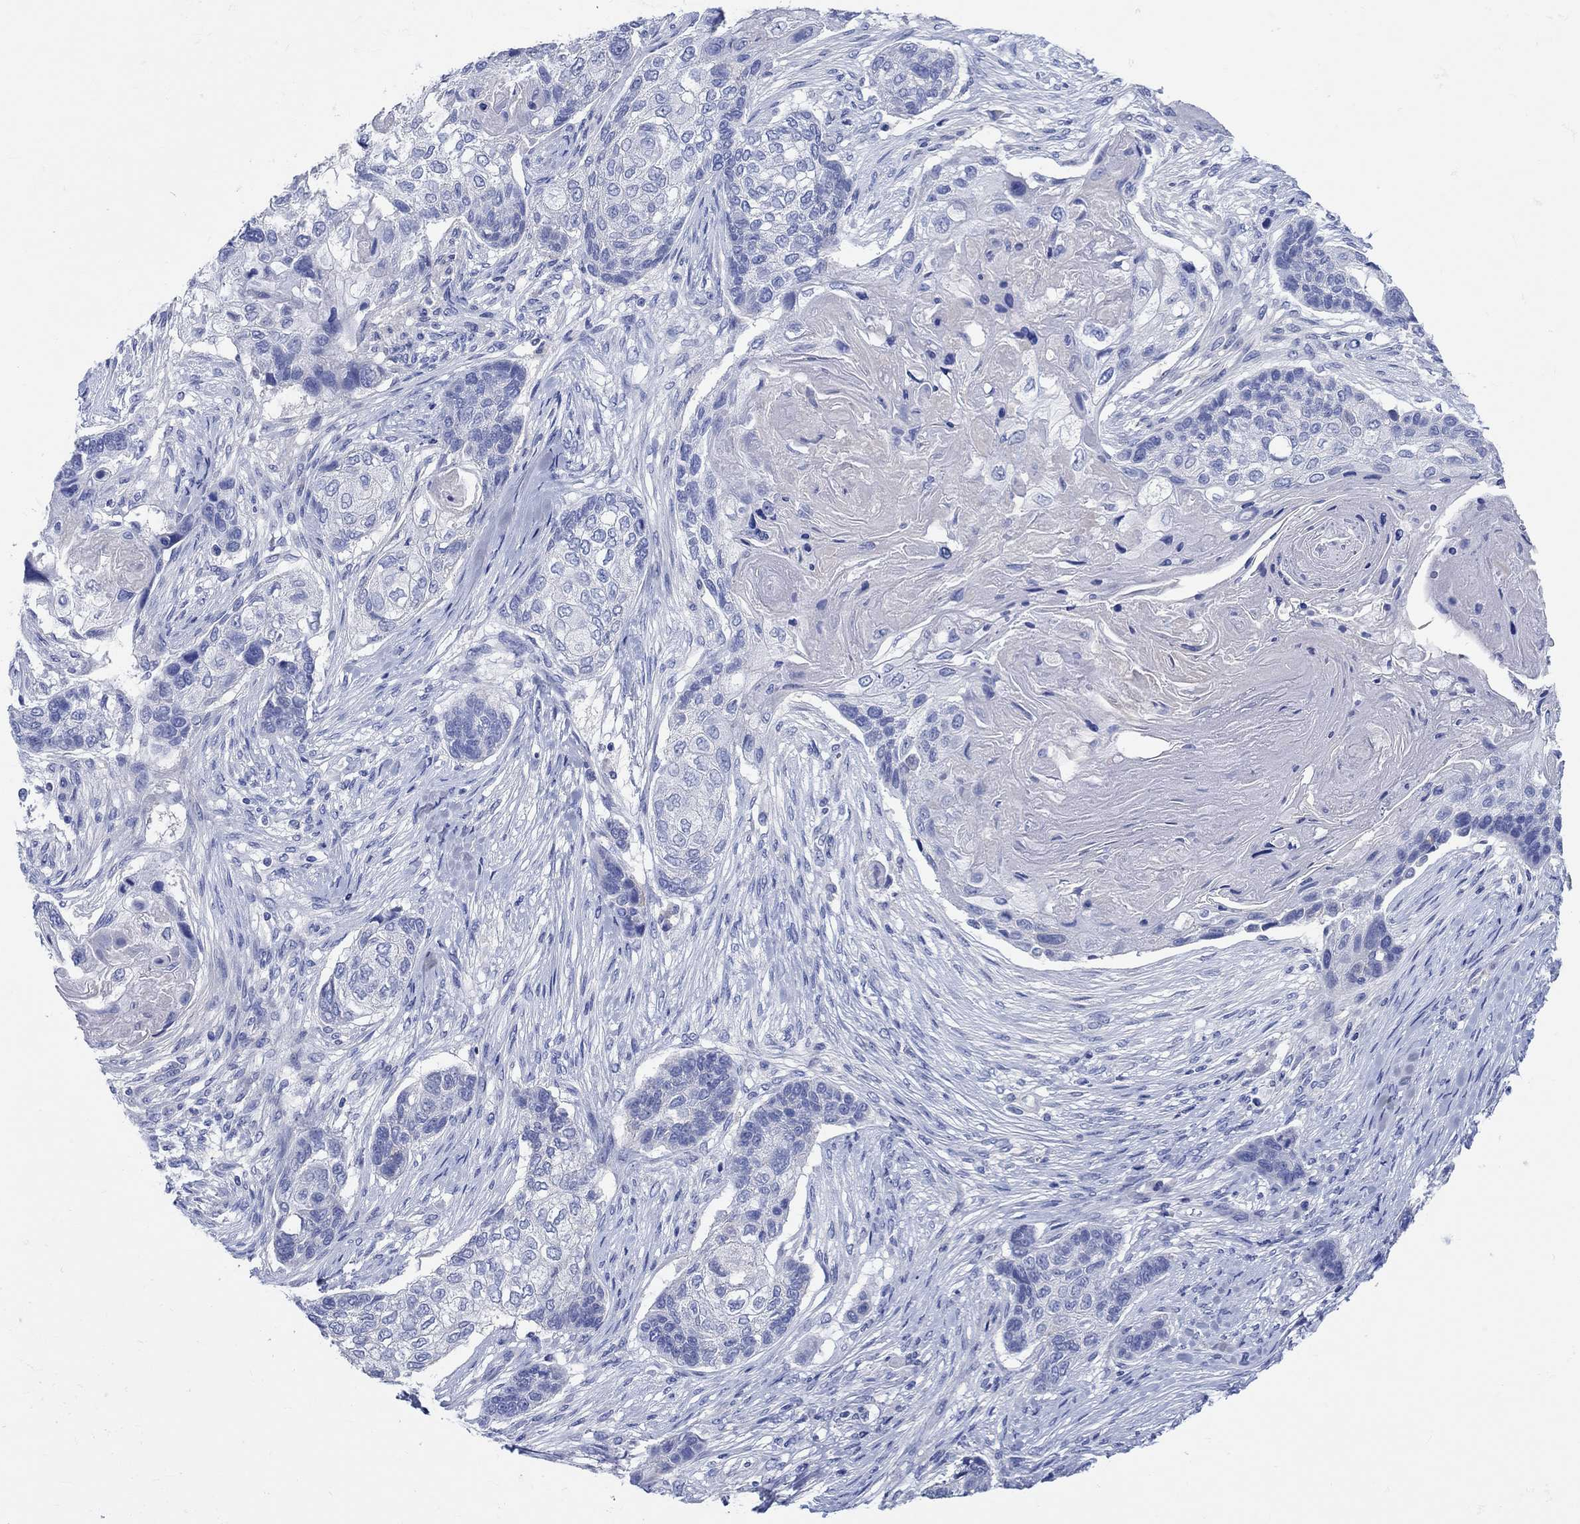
{"staining": {"intensity": "negative", "quantity": "none", "location": "none"}, "tissue": "lung cancer", "cell_type": "Tumor cells", "image_type": "cancer", "snomed": [{"axis": "morphology", "description": "Normal tissue, NOS"}, {"axis": "morphology", "description": "Squamous cell carcinoma, NOS"}, {"axis": "topography", "description": "Bronchus"}, {"axis": "topography", "description": "Lung"}], "caption": "Lung squamous cell carcinoma stained for a protein using immunohistochemistry reveals no staining tumor cells.", "gene": "SHISA4", "patient": {"sex": "male", "age": 69}}